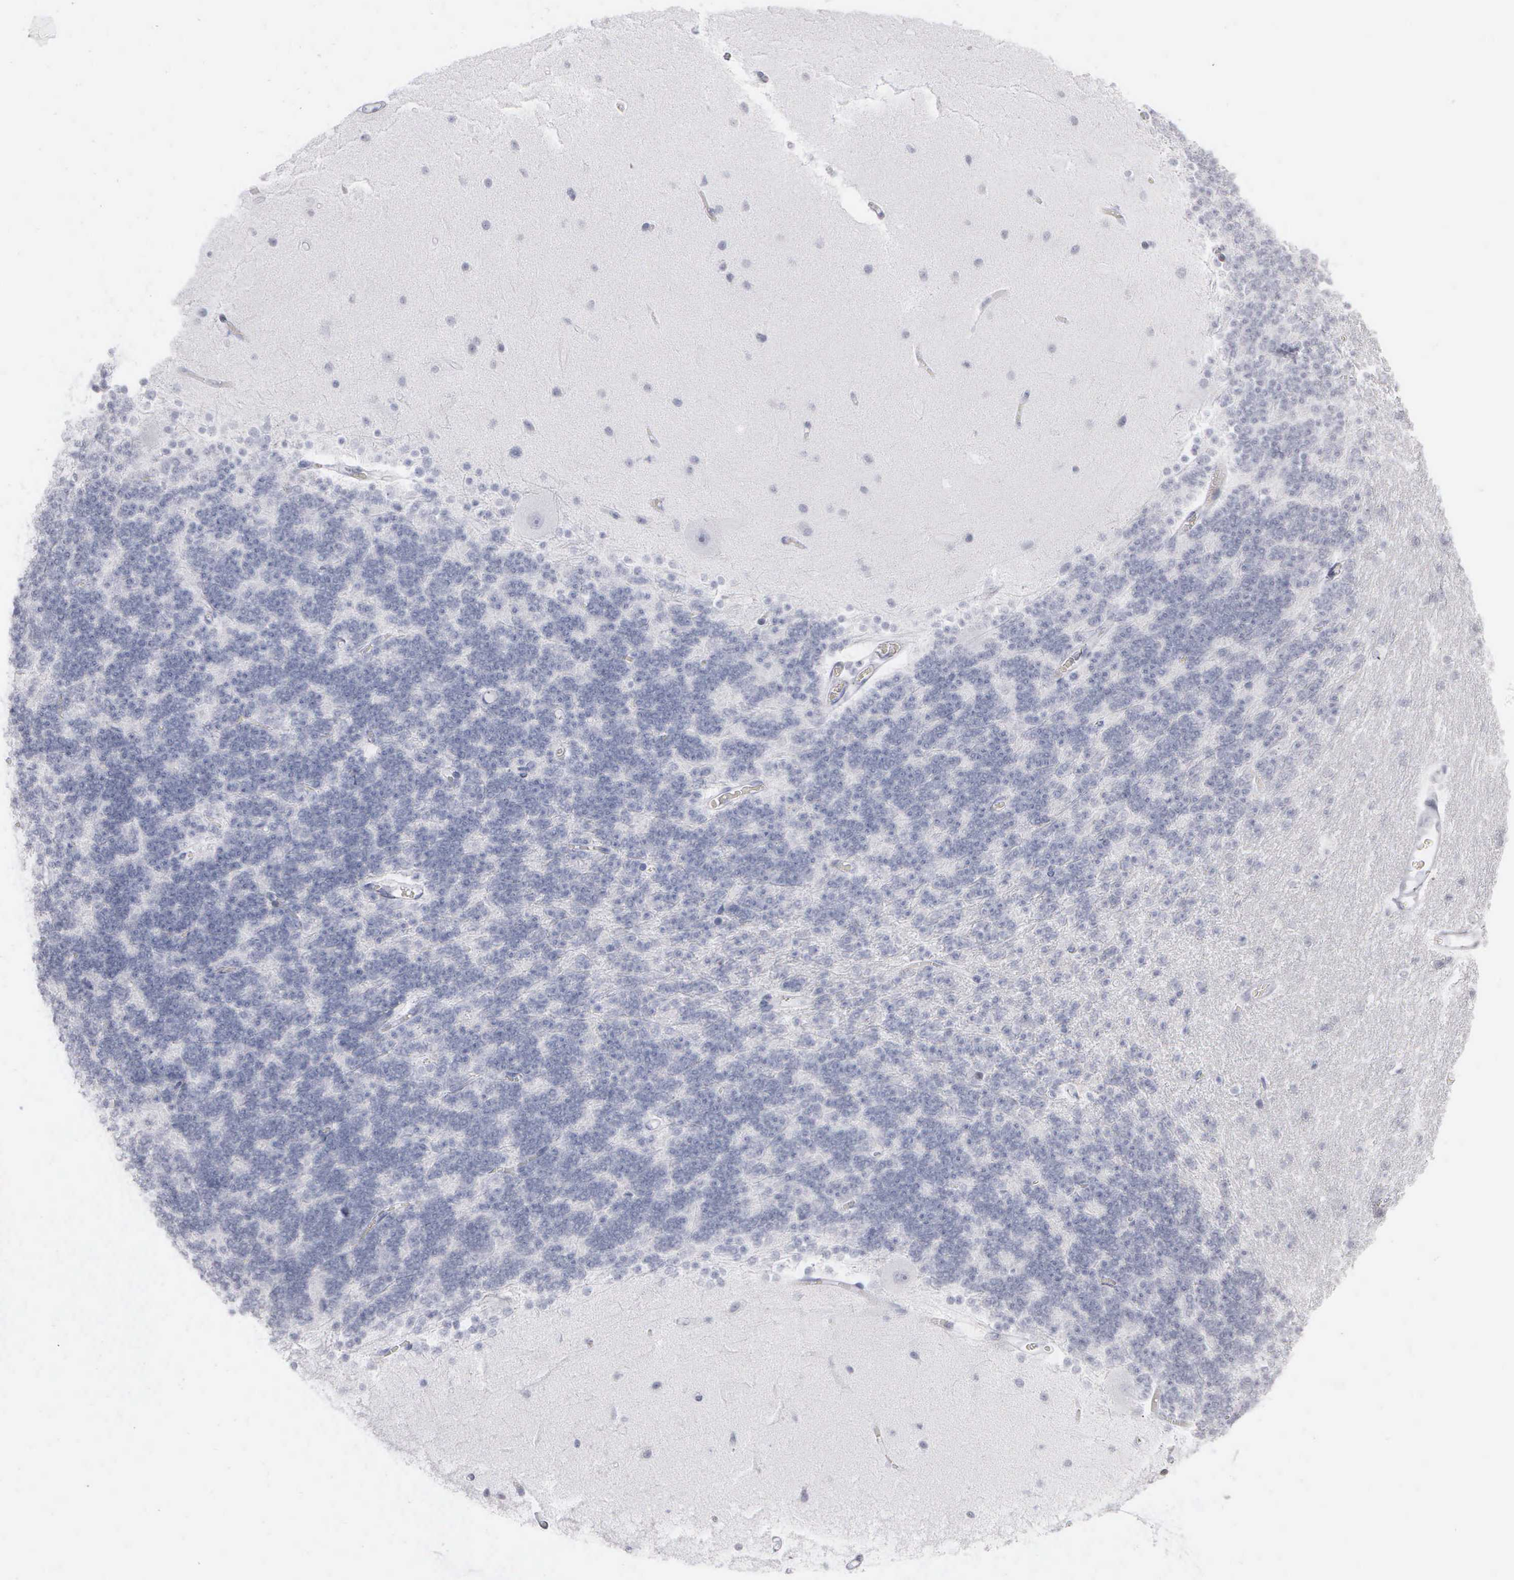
{"staining": {"intensity": "negative", "quantity": "none", "location": "none"}, "tissue": "cerebellum", "cell_type": "Cells in granular layer", "image_type": "normal", "snomed": [{"axis": "morphology", "description": "Normal tissue, NOS"}, {"axis": "topography", "description": "Cerebellum"}], "caption": "Immunohistochemistry (IHC) micrograph of benign cerebellum stained for a protein (brown), which demonstrates no positivity in cells in granular layer.", "gene": "NKX2", "patient": {"sex": "female", "age": 54}}